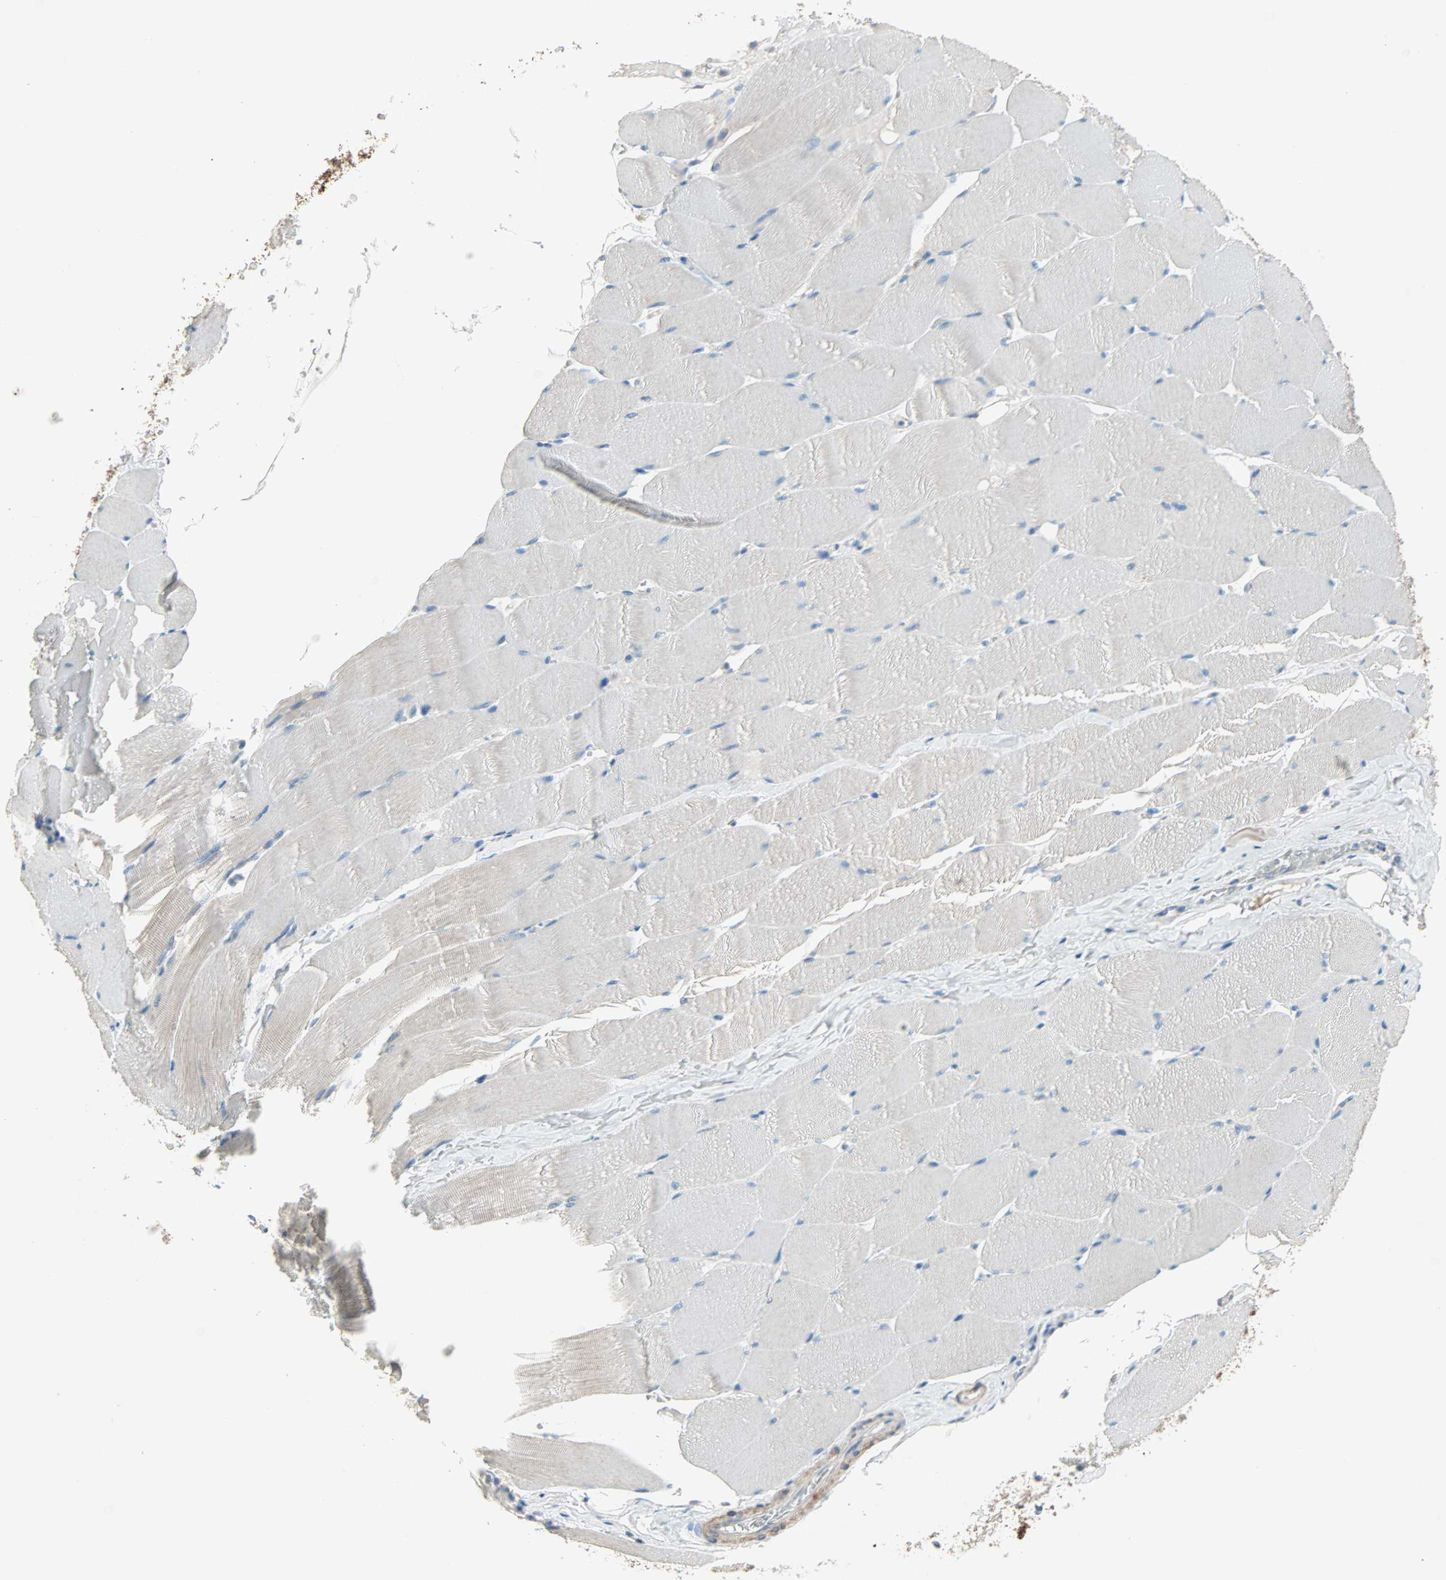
{"staining": {"intensity": "negative", "quantity": "none", "location": "none"}, "tissue": "skeletal muscle", "cell_type": "Myocytes", "image_type": "normal", "snomed": [{"axis": "morphology", "description": "Normal tissue, NOS"}, {"axis": "topography", "description": "Skeletal muscle"}], "caption": "Immunohistochemistry photomicrograph of normal skeletal muscle: human skeletal muscle stained with DAB (3,3'-diaminobenzidine) demonstrates no significant protein expression in myocytes.", "gene": "ACVRL1", "patient": {"sex": "male", "age": 62}}